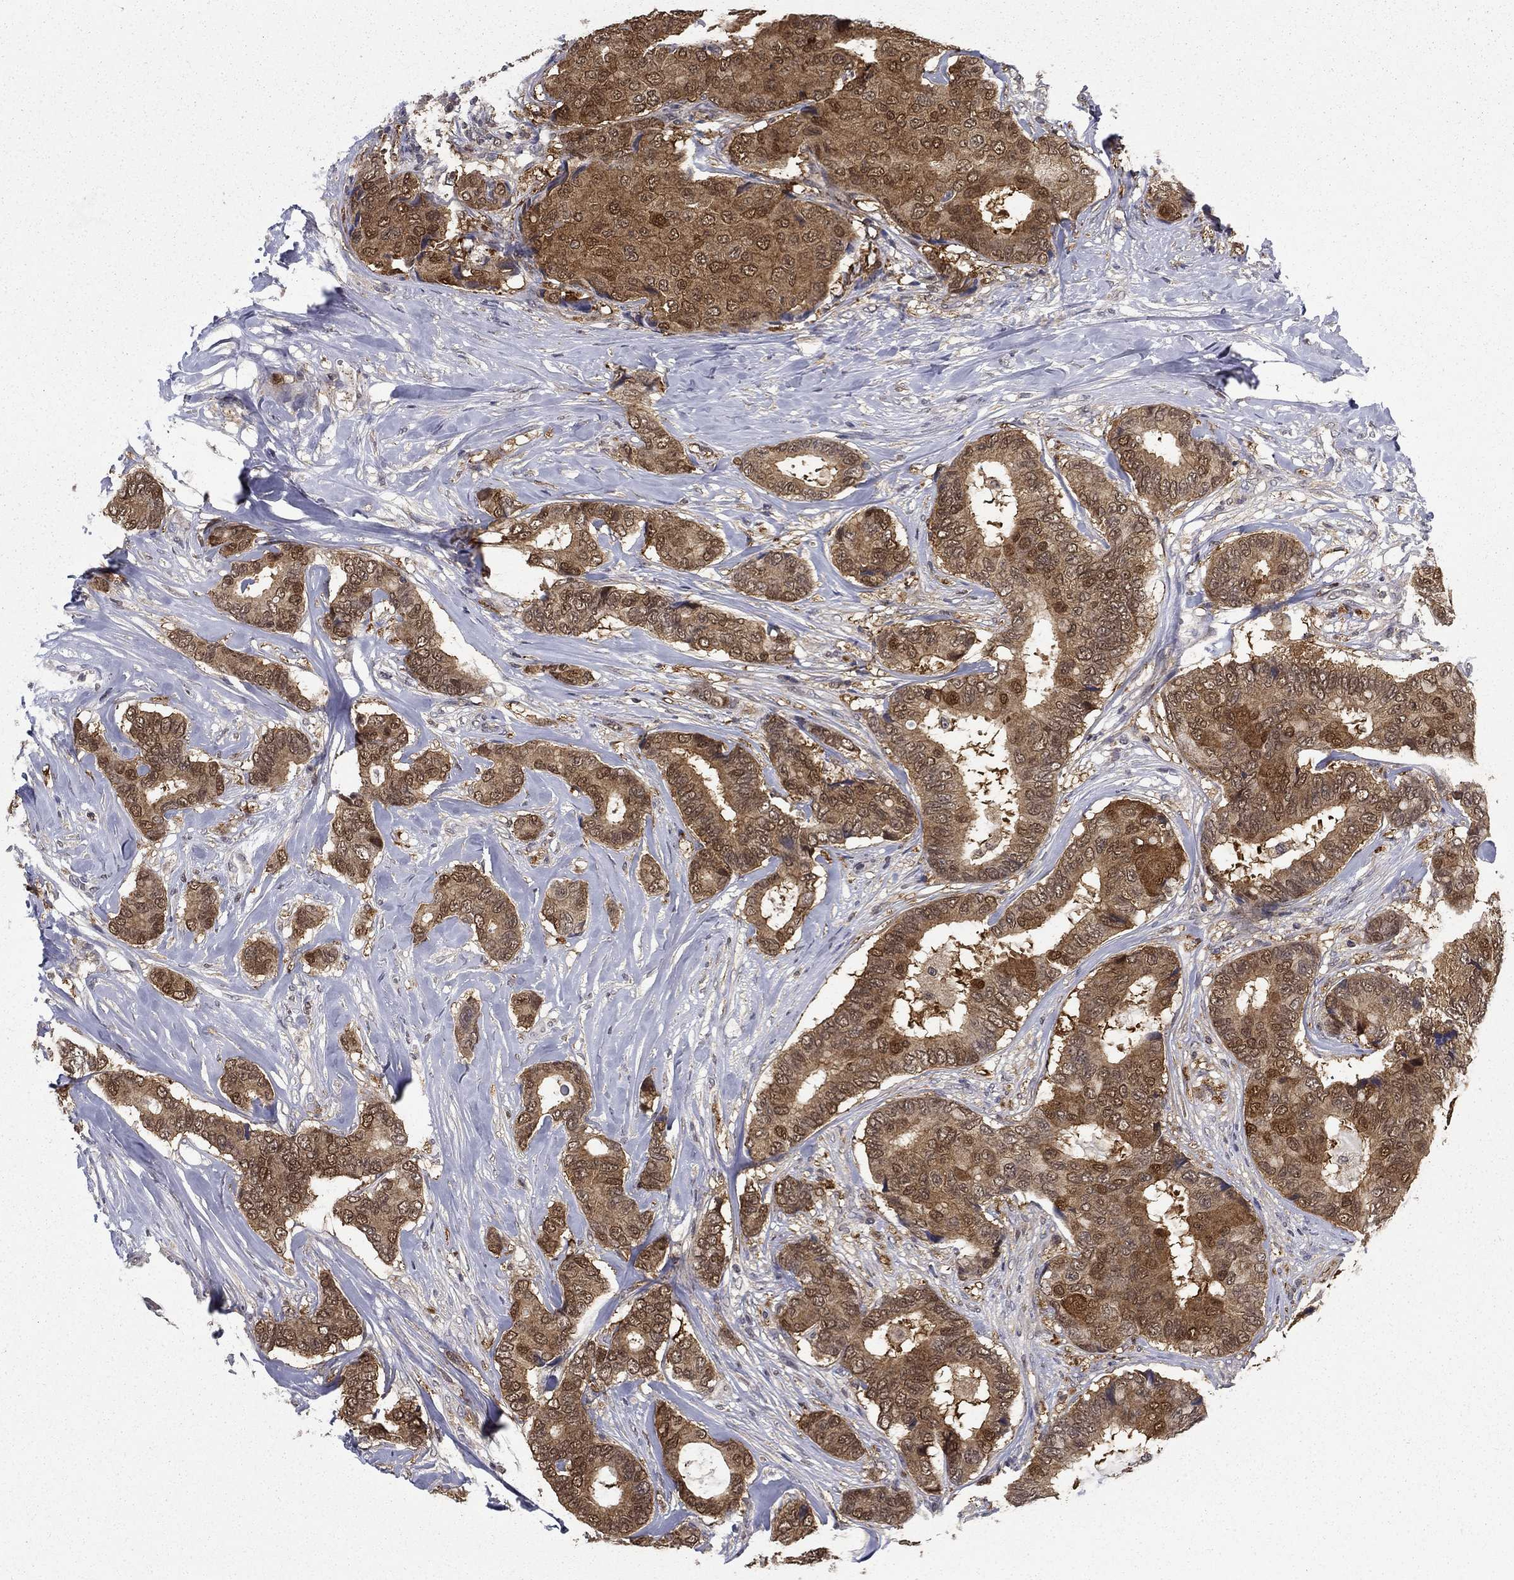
{"staining": {"intensity": "moderate", "quantity": ">75%", "location": "cytoplasmic/membranous"}, "tissue": "breast cancer", "cell_type": "Tumor cells", "image_type": "cancer", "snomed": [{"axis": "morphology", "description": "Duct carcinoma"}, {"axis": "topography", "description": "Breast"}], "caption": "A brown stain labels moderate cytoplasmic/membranous expression of a protein in invasive ductal carcinoma (breast) tumor cells. The staining was performed using DAB, with brown indicating positive protein expression. Nuclei are stained blue with hematoxylin.", "gene": "NIT2", "patient": {"sex": "female", "age": 75}}